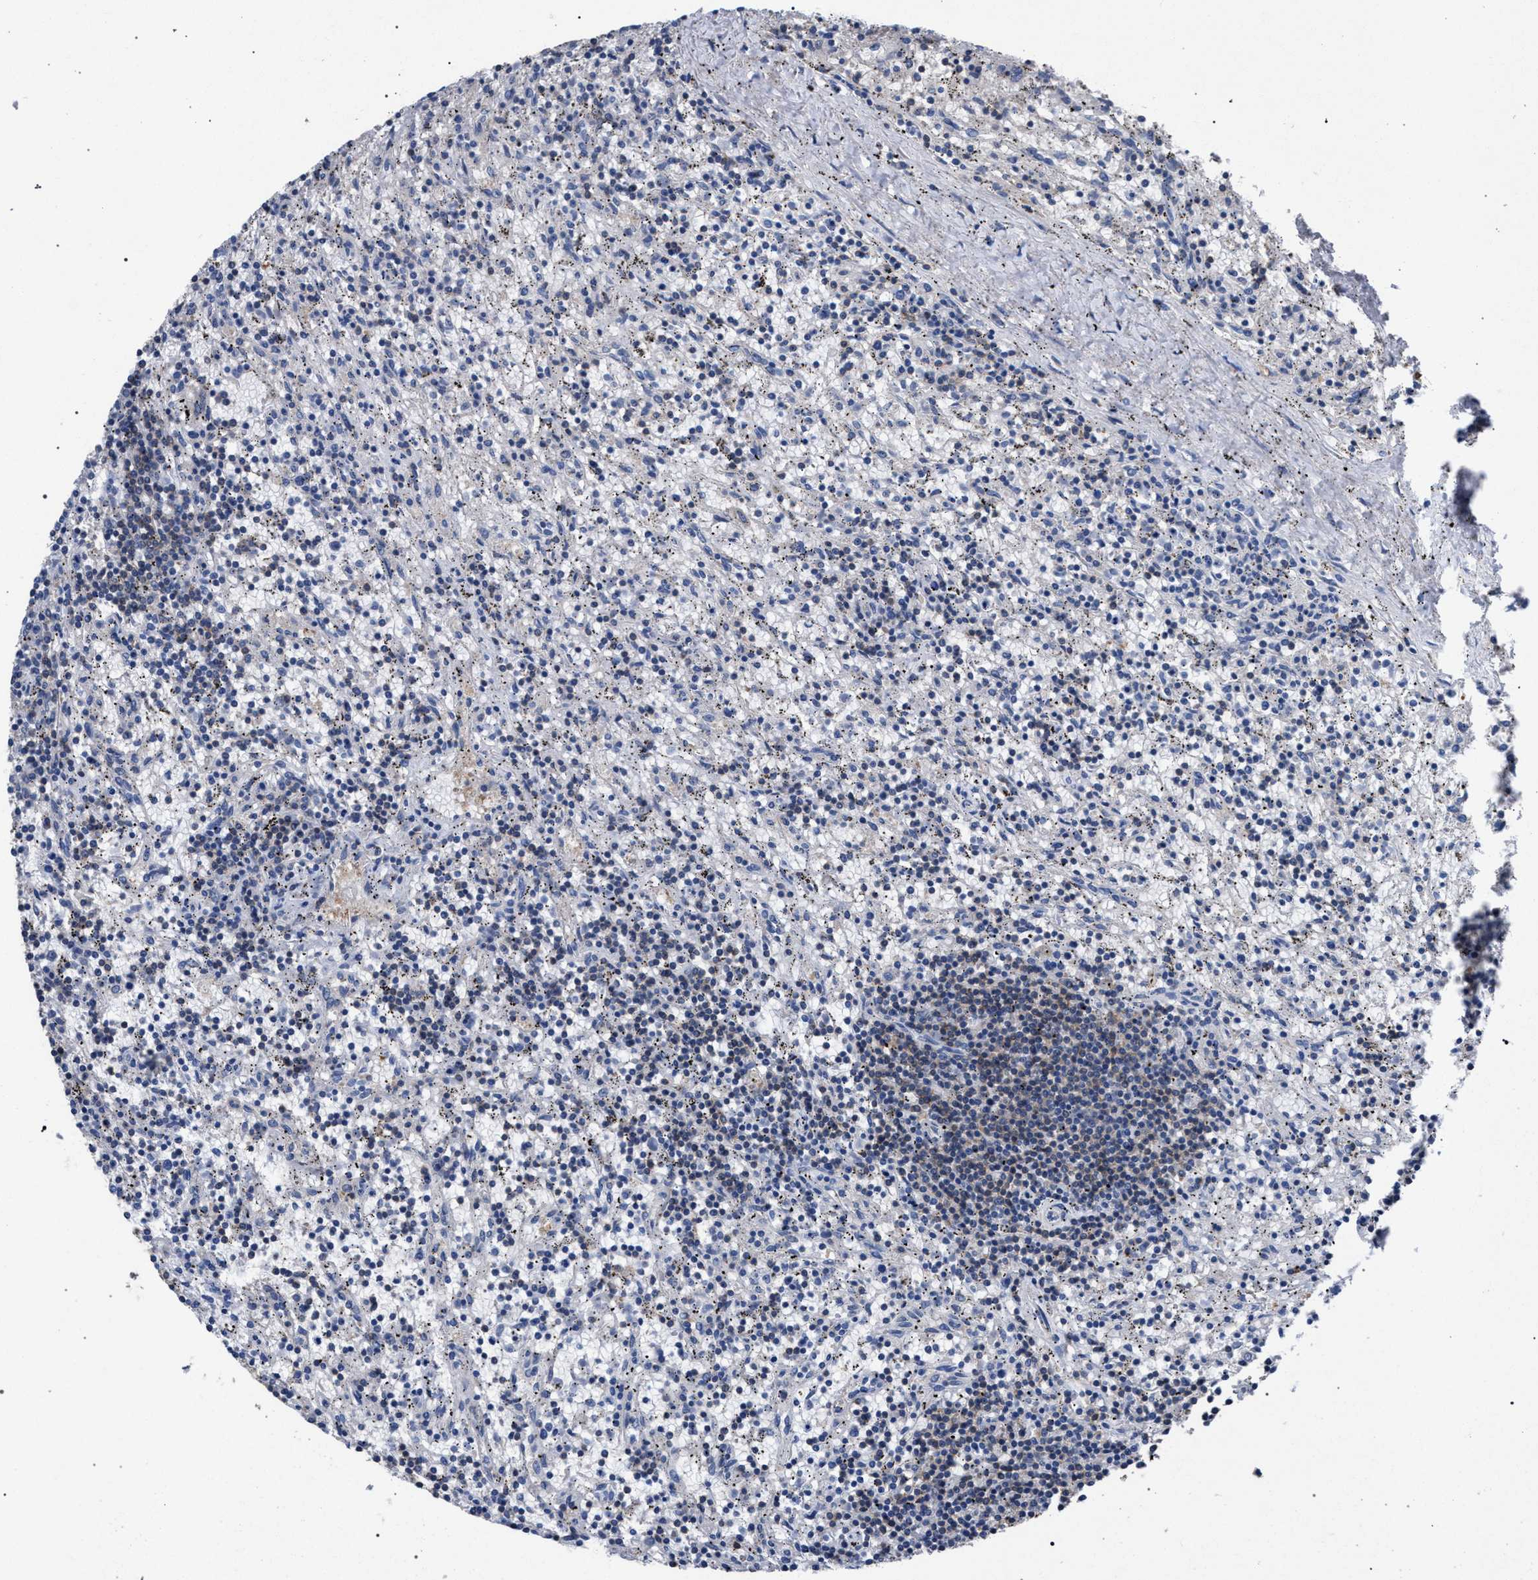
{"staining": {"intensity": "negative", "quantity": "none", "location": "none"}, "tissue": "lymphoma", "cell_type": "Tumor cells", "image_type": "cancer", "snomed": [{"axis": "morphology", "description": "Malignant lymphoma, non-Hodgkin's type, Low grade"}, {"axis": "topography", "description": "Spleen"}], "caption": "Immunohistochemistry micrograph of neoplastic tissue: lymphoma stained with DAB reveals no significant protein positivity in tumor cells.", "gene": "CRYZ", "patient": {"sex": "male", "age": 76}}